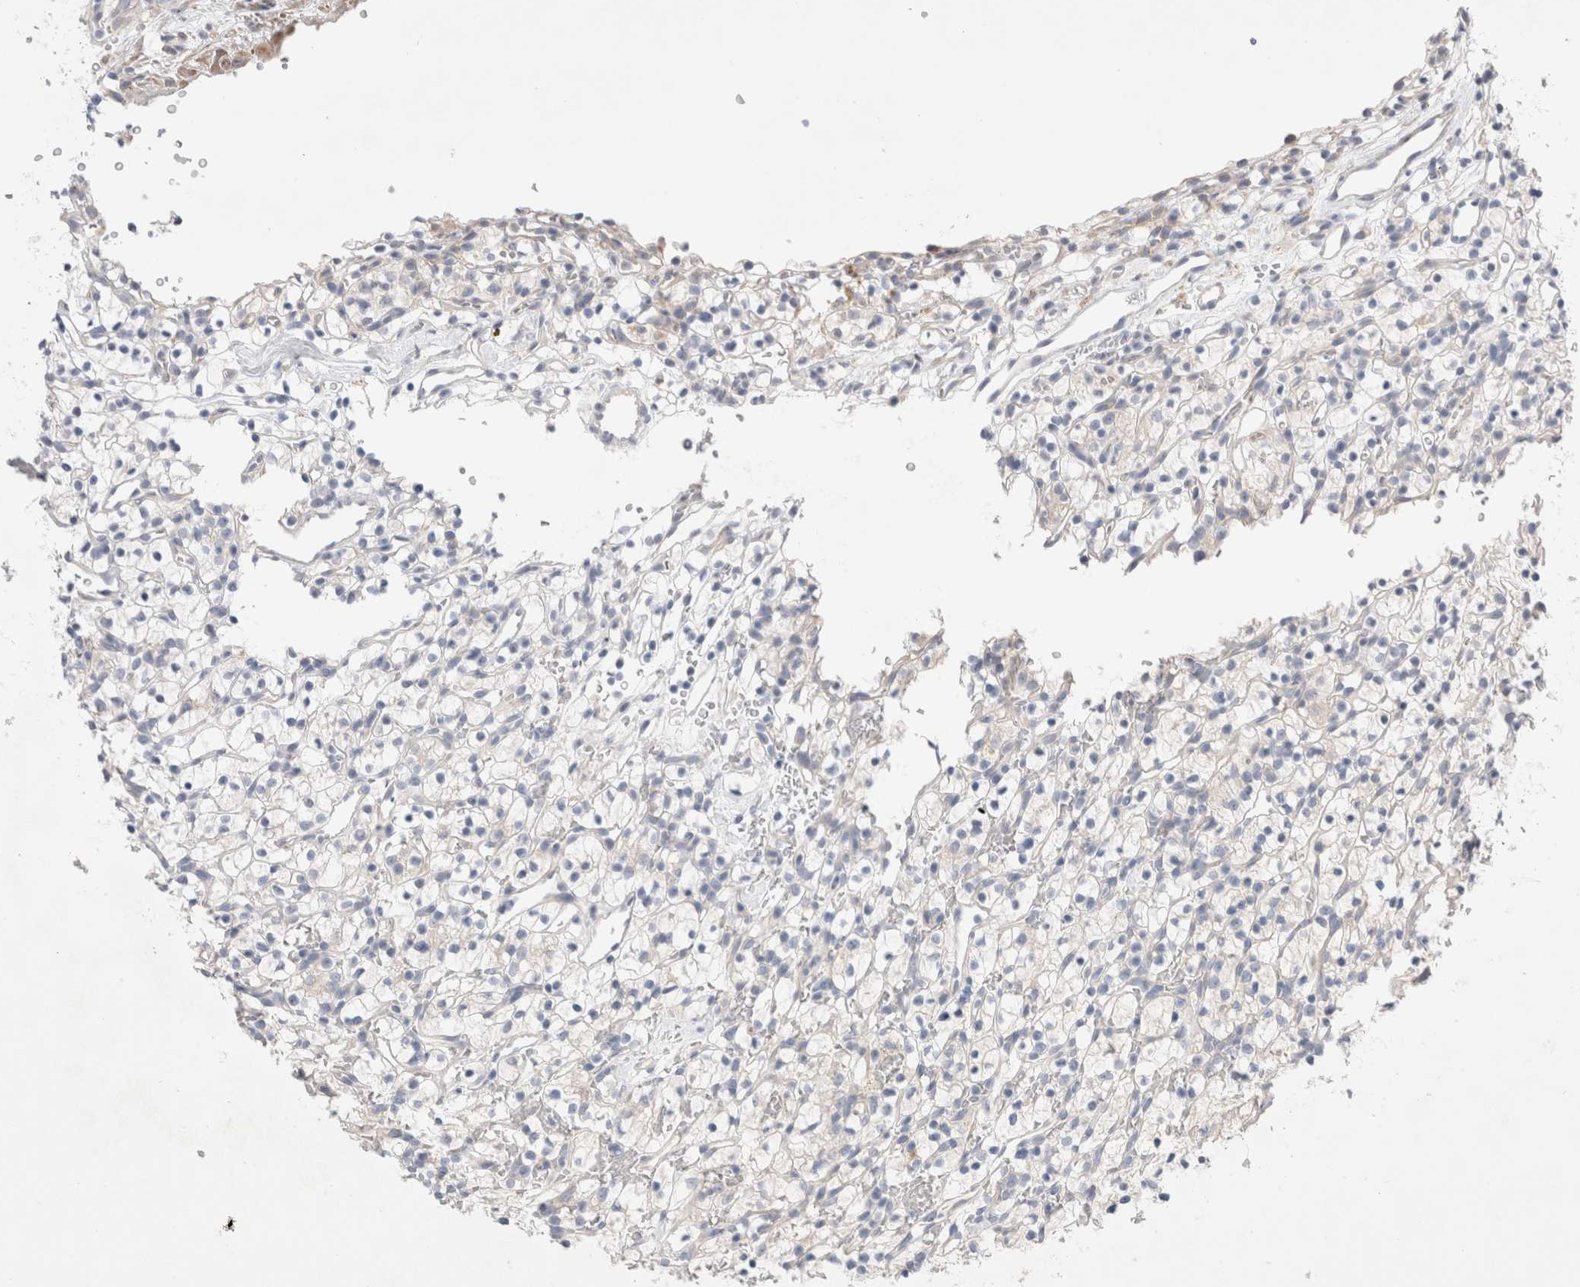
{"staining": {"intensity": "negative", "quantity": "none", "location": "none"}, "tissue": "renal cancer", "cell_type": "Tumor cells", "image_type": "cancer", "snomed": [{"axis": "morphology", "description": "Adenocarcinoma, NOS"}, {"axis": "topography", "description": "Kidney"}], "caption": "An image of human renal cancer (adenocarcinoma) is negative for staining in tumor cells.", "gene": "RBM12B", "patient": {"sex": "female", "age": 57}}